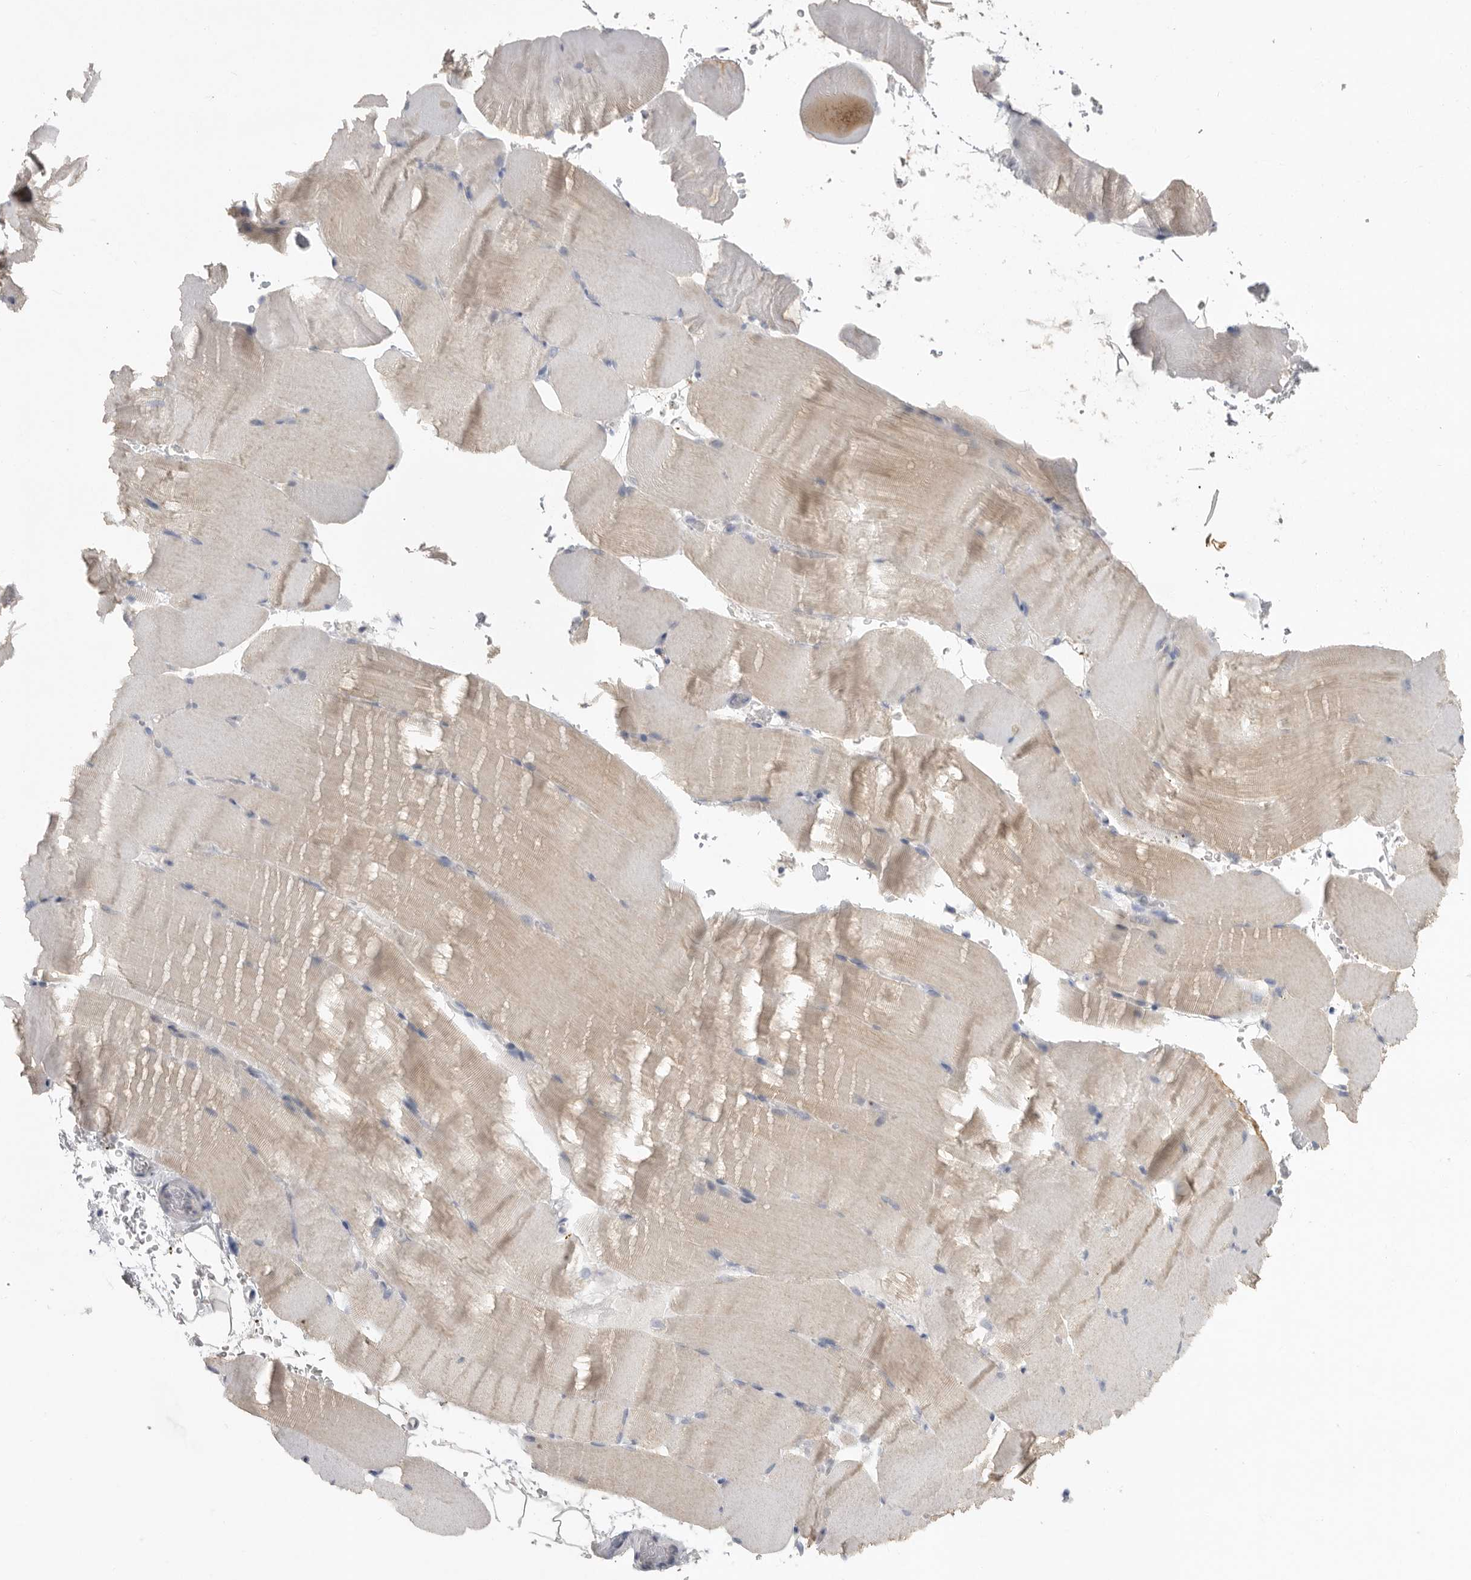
{"staining": {"intensity": "weak", "quantity": "25%-75%", "location": "cytoplasmic/membranous"}, "tissue": "skeletal muscle", "cell_type": "Myocytes", "image_type": "normal", "snomed": [{"axis": "morphology", "description": "Normal tissue, NOS"}, {"axis": "topography", "description": "Skeletal muscle"}, {"axis": "topography", "description": "Parathyroid gland"}], "caption": "Protein expression analysis of normal skeletal muscle shows weak cytoplasmic/membranous staining in about 25%-75% of myocytes. The staining was performed using DAB (3,3'-diaminobenzidine), with brown indicating positive protein expression. Nuclei are stained blue with hematoxylin.", "gene": "REG4", "patient": {"sex": "female", "age": 37}}